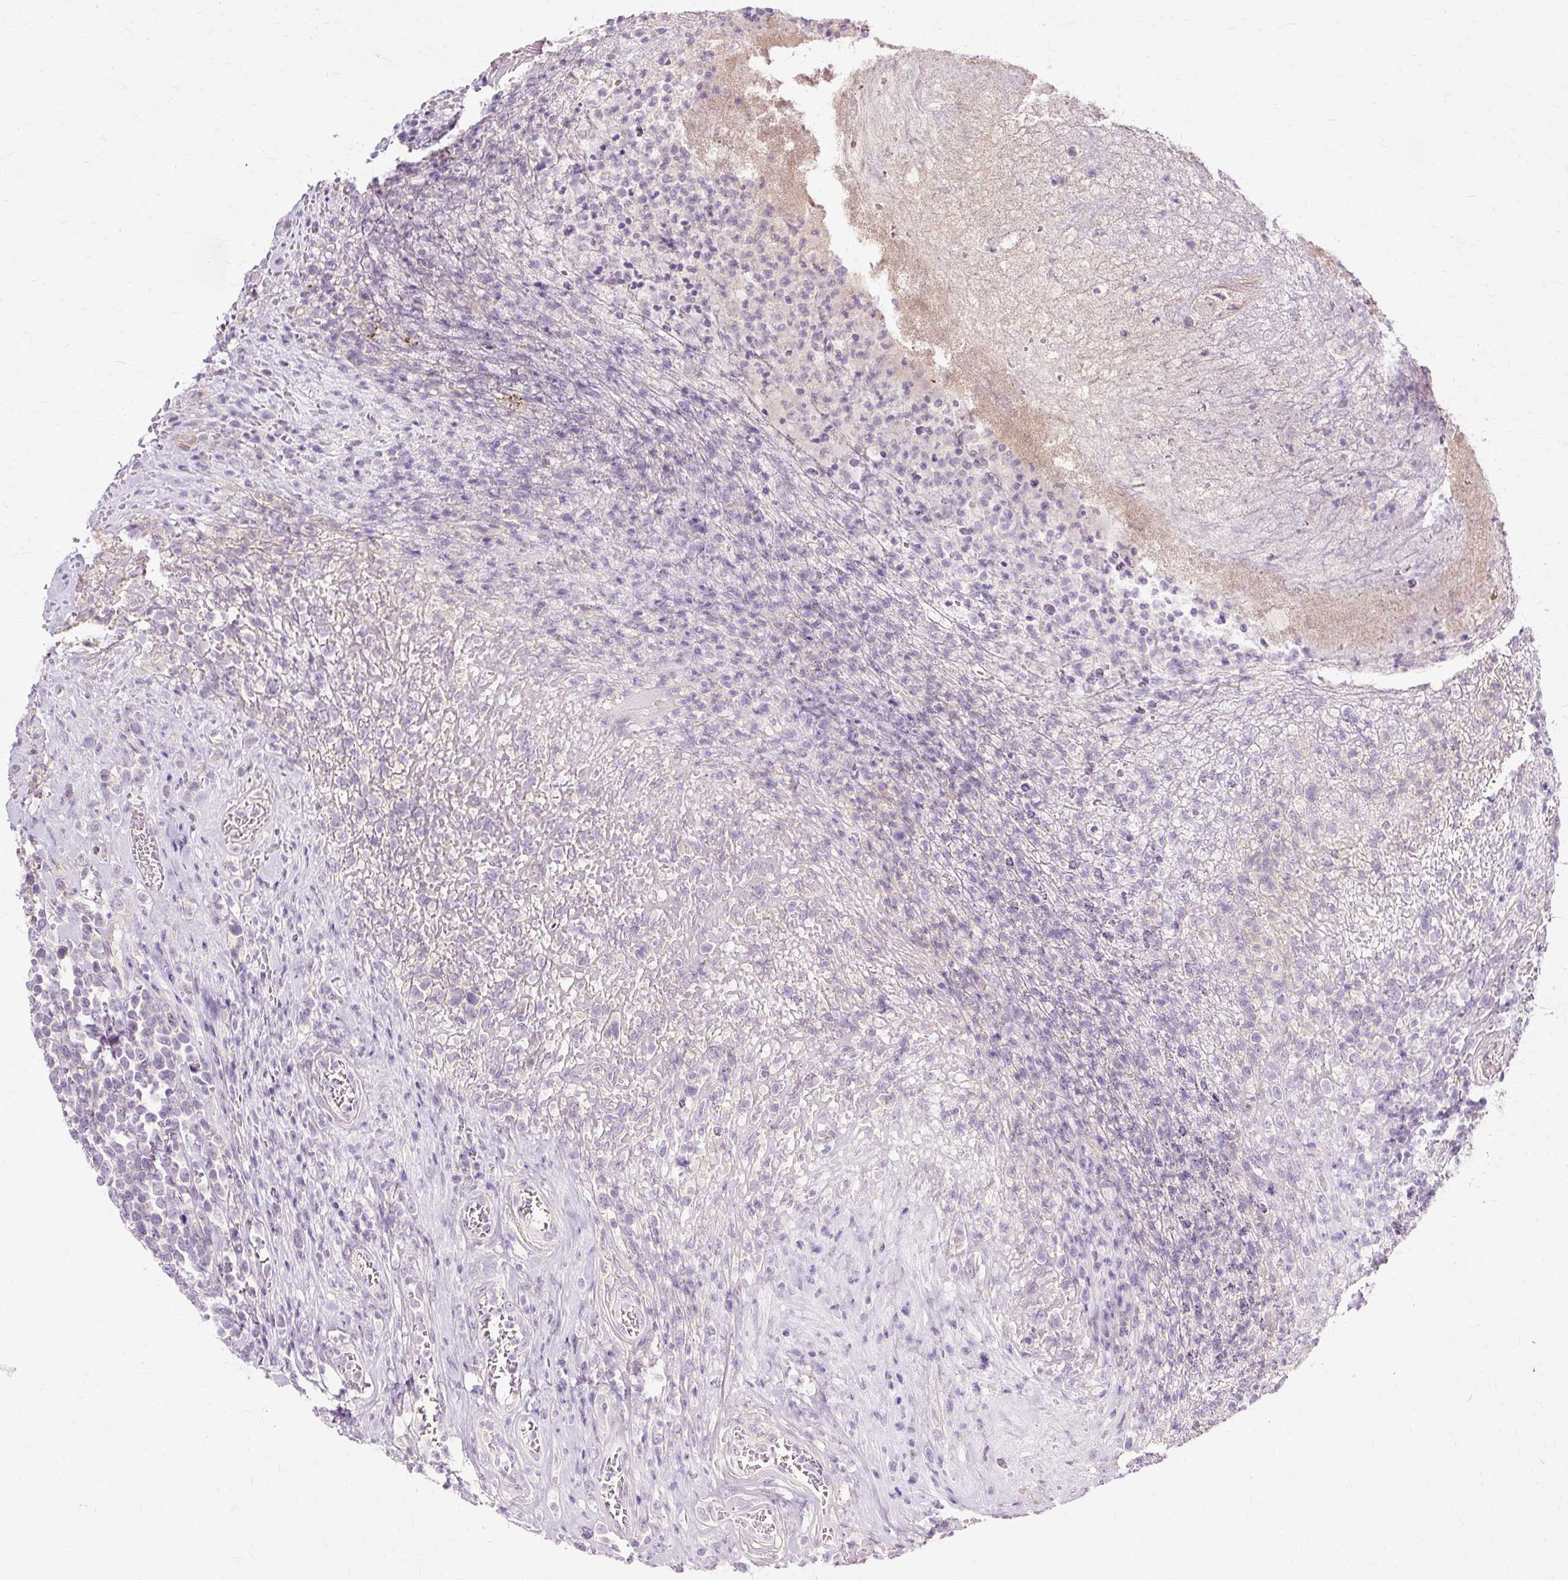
{"staining": {"intensity": "negative", "quantity": "none", "location": "none"}, "tissue": "lymphoma", "cell_type": "Tumor cells", "image_type": "cancer", "snomed": [{"axis": "morphology", "description": "Malignant lymphoma, non-Hodgkin's type, High grade"}, {"axis": "topography", "description": "Soft tissue"}], "caption": "Protein analysis of lymphoma demonstrates no significant staining in tumor cells. The staining is performed using DAB brown chromogen with nuclei counter-stained in using hematoxylin.", "gene": "TSPAN8", "patient": {"sex": "female", "age": 56}}